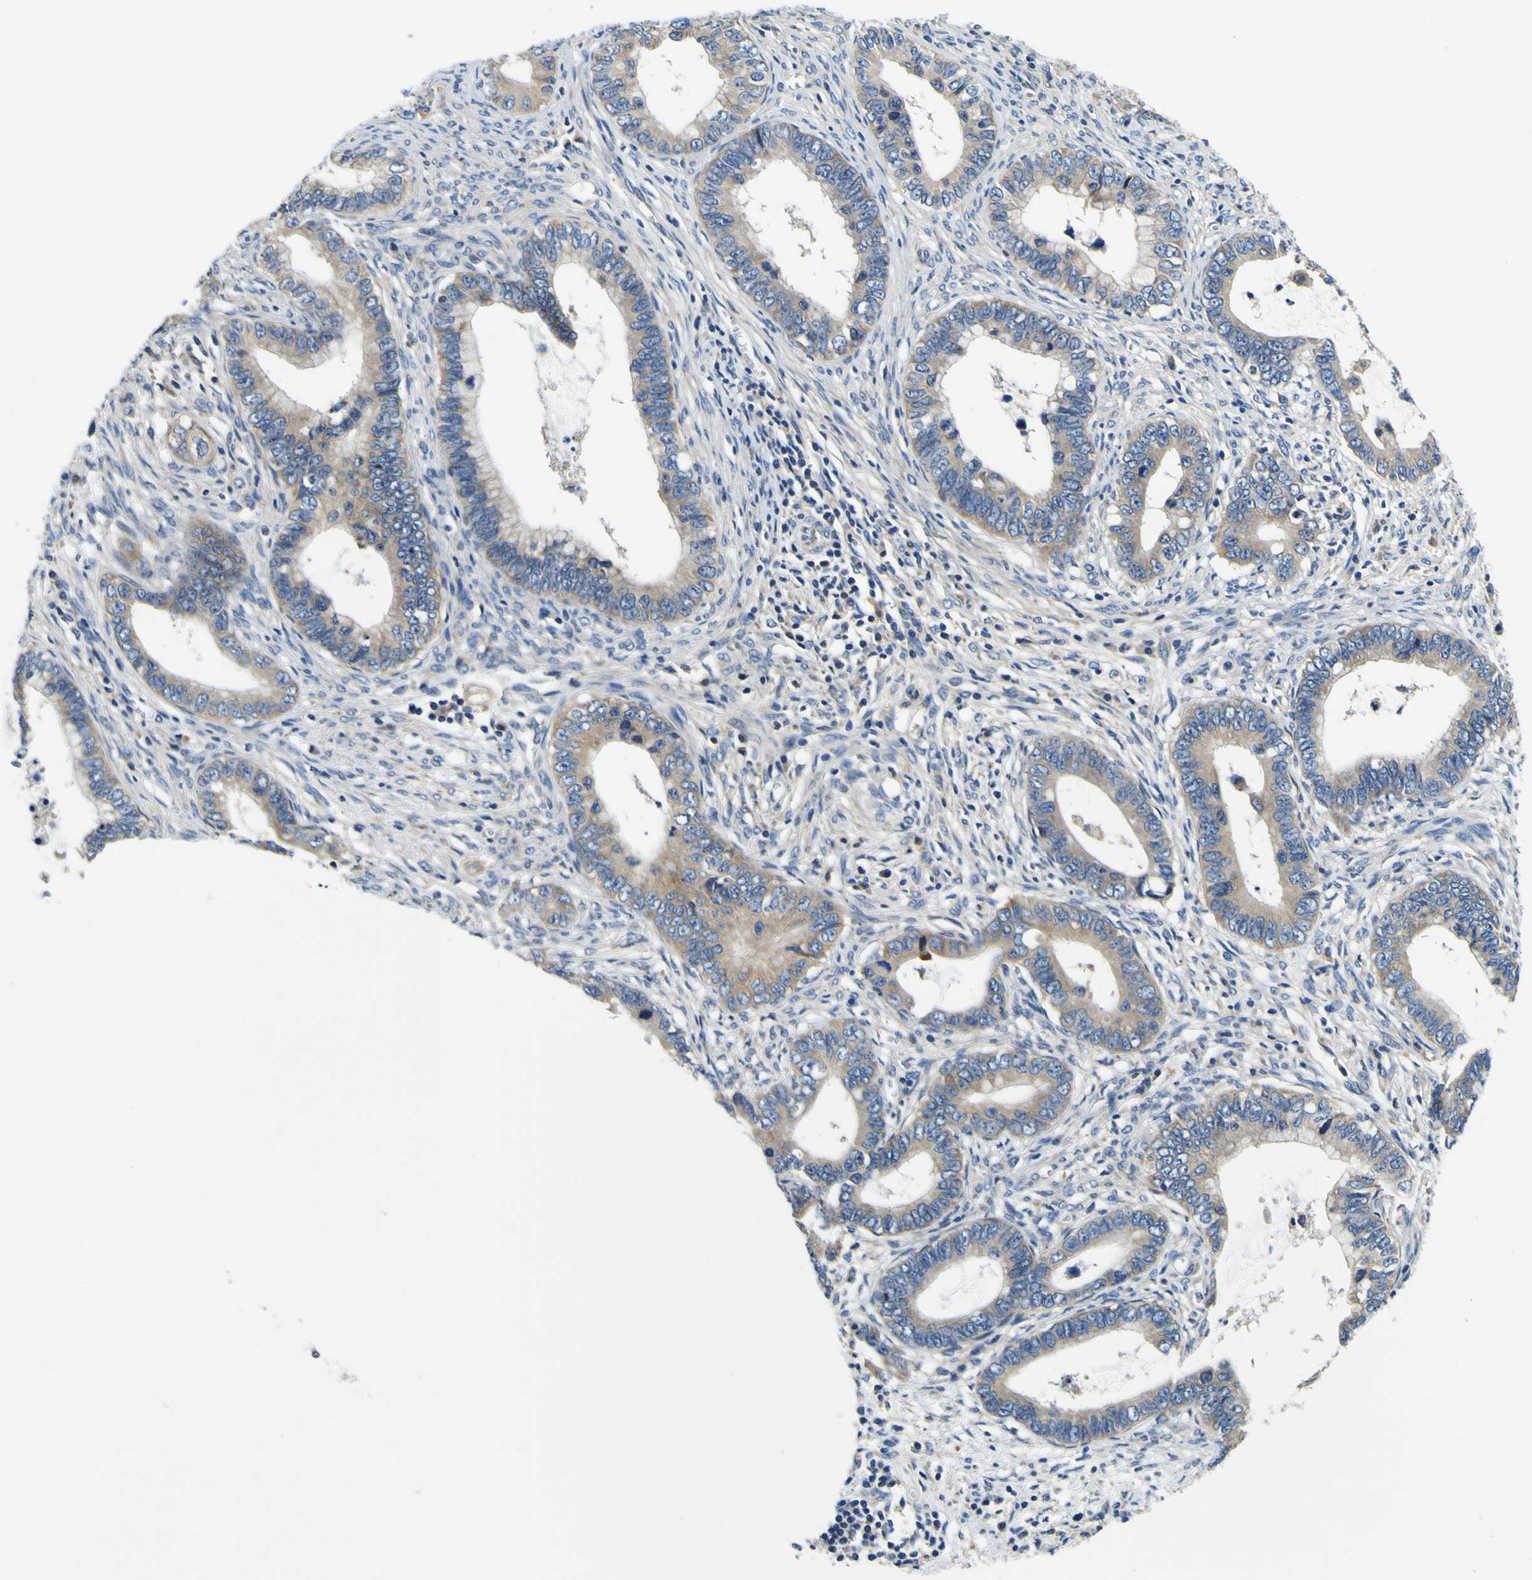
{"staining": {"intensity": "weak", "quantity": ">75%", "location": "cytoplasmic/membranous"}, "tissue": "cervical cancer", "cell_type": "Tumor cells", "image_type": "cancer", "snomed": [{"axis": "morphology", "description": "Adenocarcinoma, NOS"}, {"axis": "topography", "description": "Cervix"}], "caption": "Approximately >75% of tumor cells in cervical cancer display weak cytoplasmic/membranous protein staining as visualized by brown immunohistochemical staining.", "gene": "CLSTN1", "patient": {"sex": "female", "age": 44}}